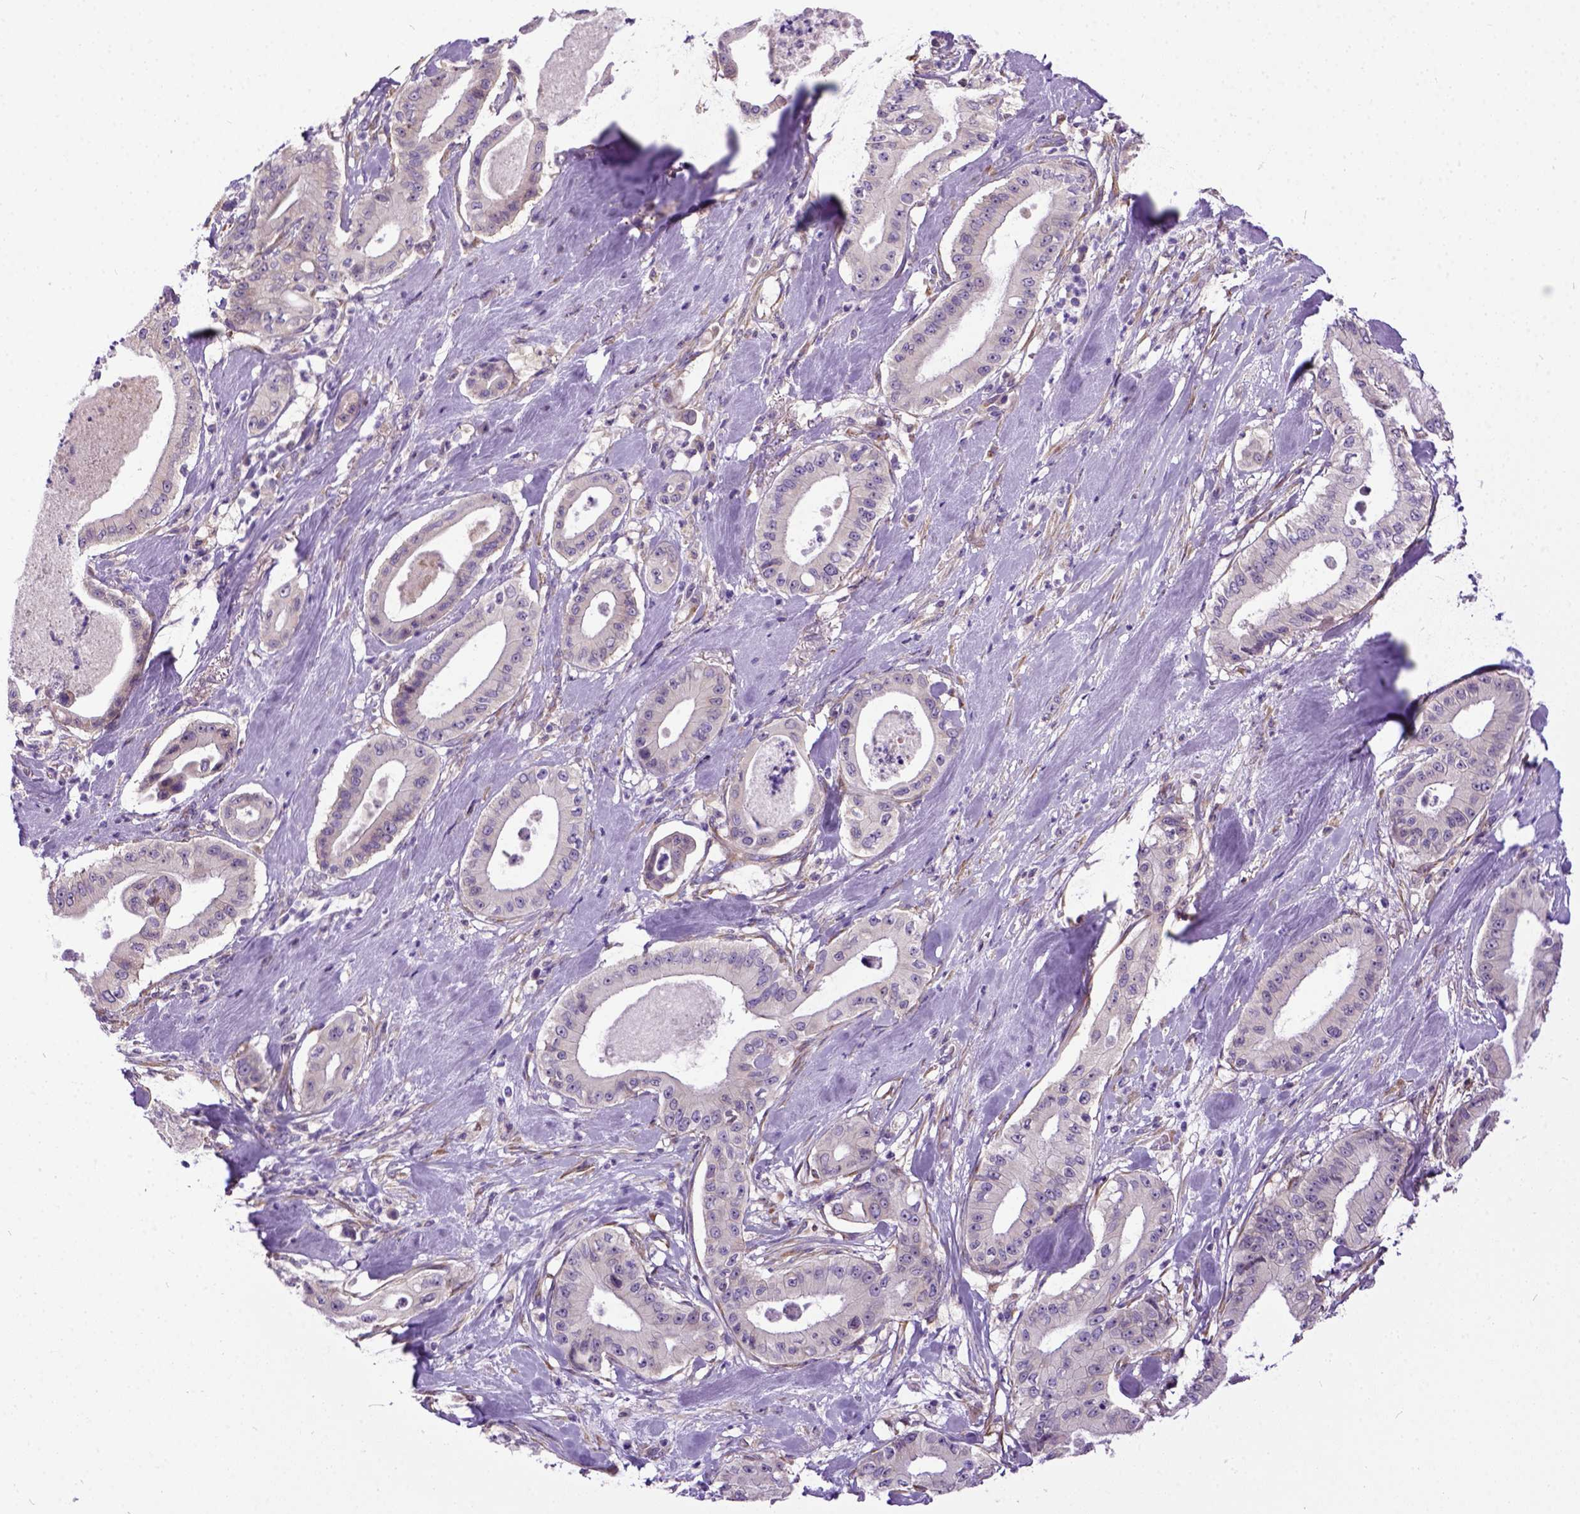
{"staining": {"intensity": "negative", "quantity": "none", "location": "none"}, "tissue": "pancreatic cancer", "cell_type": "Tumor cells", "image_type": "cancer", "snomed": [{"axis": "morphology", "description": "Adenocarcinoma, NOS"}, {"axis": "topography", "description": "Pancreas"}], "caption": "A high-resolution photomicrograph shows IHC staining of pancreatic cancer, which exhibits no significant positivity in tumor cells.", "gene": "NEK5", "patient": {"sex": "male", "age": 71}}